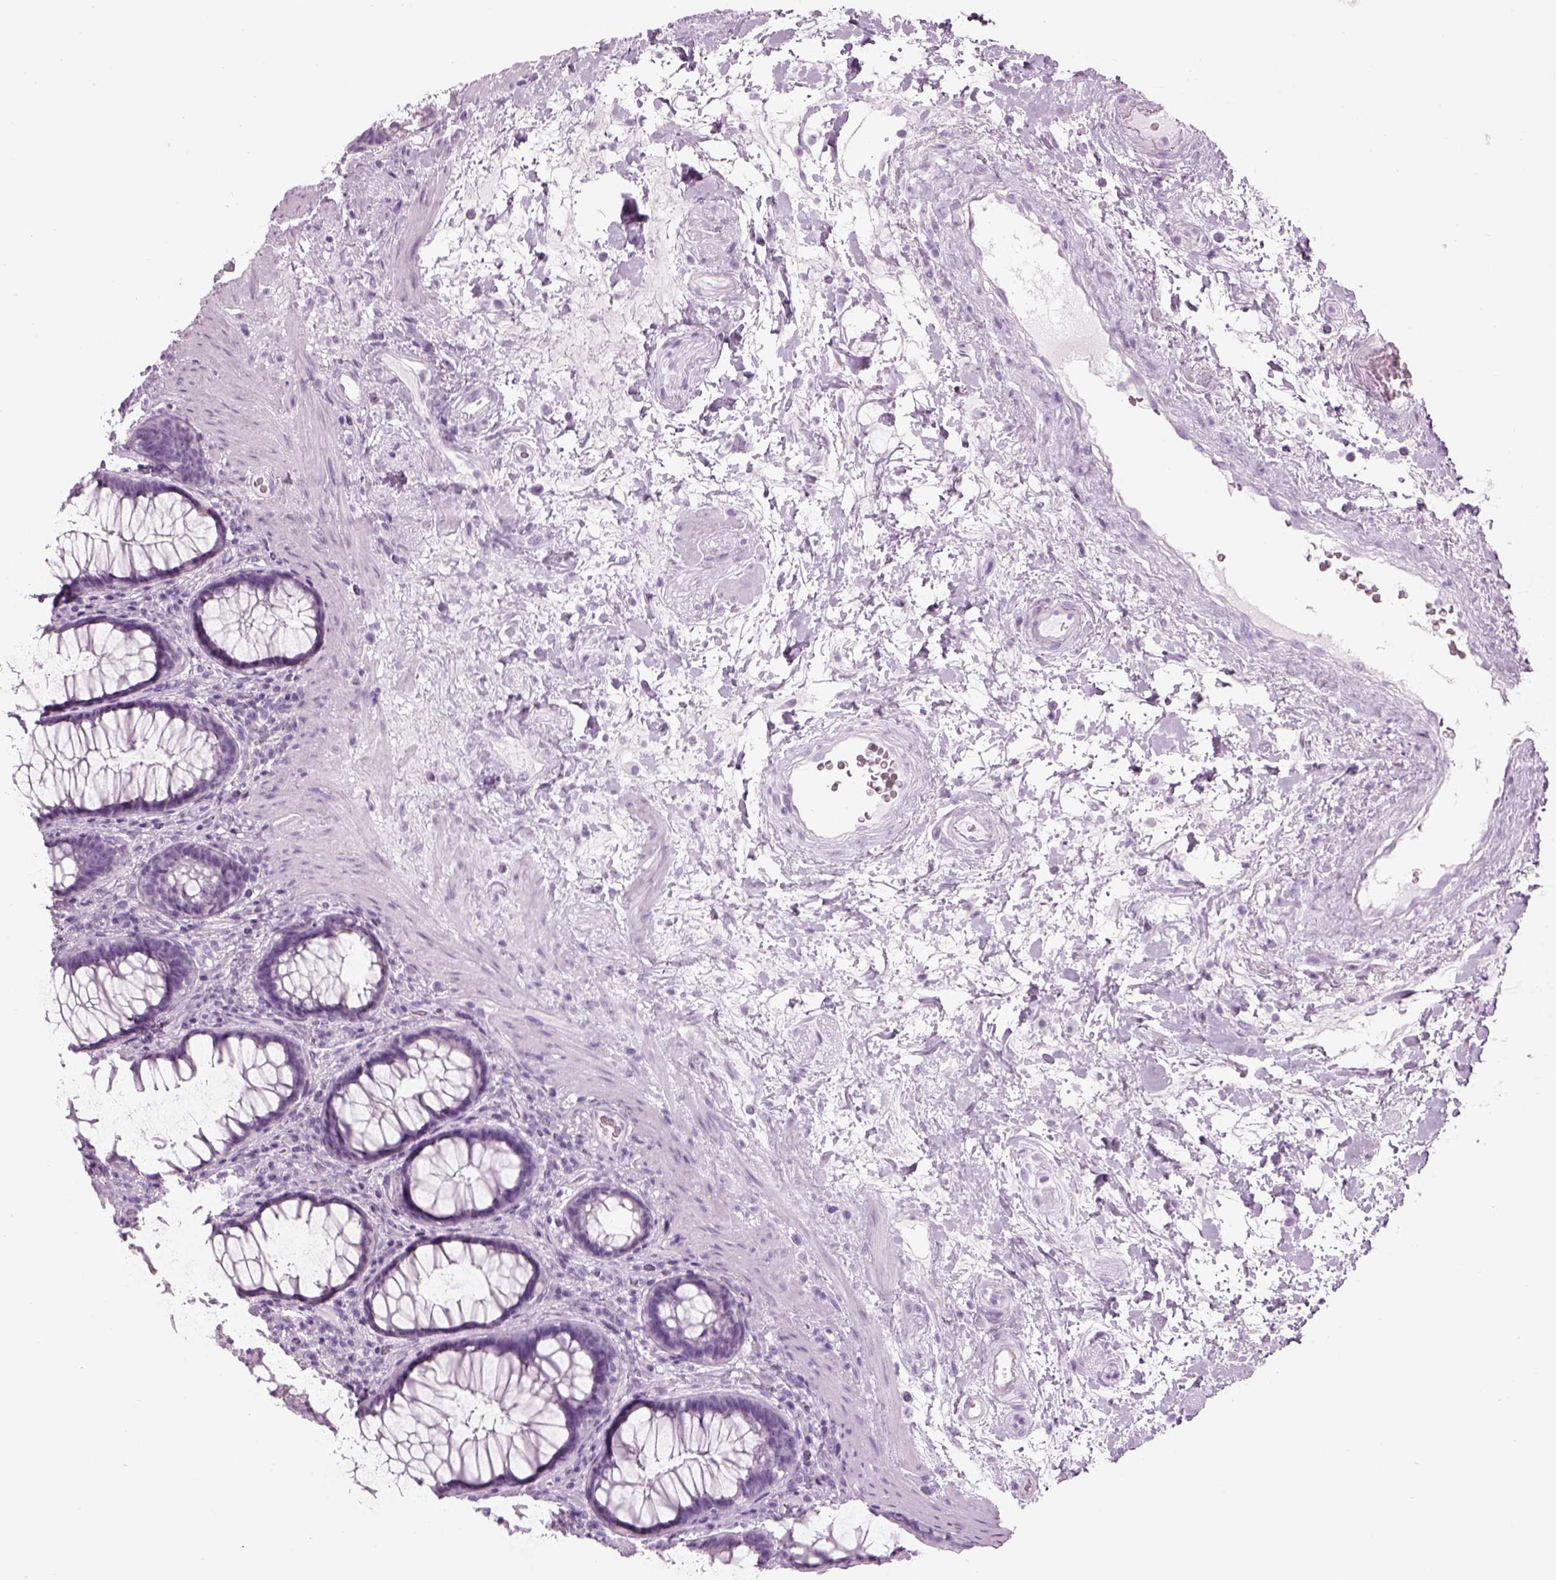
{"staining": {"intensity": "negative", "quantity": "none", "location": "none"}, "tissue": "rectum", "cell_type": "Glandular cells", "image_type": "normal", "snomed": [{"axis": "morphology", "description": "Normal tissue, NOS"}, {"axis": "topography", "description": "Rectum"}], "caption": "An IHC photomicrograph of benign rectum is shown. There is no staining in glandular cells of rectum. (IHC, brightfield microscopy, high magnification).", "gene": "SAG", "patient": {"sex": "male", "age": 72}}